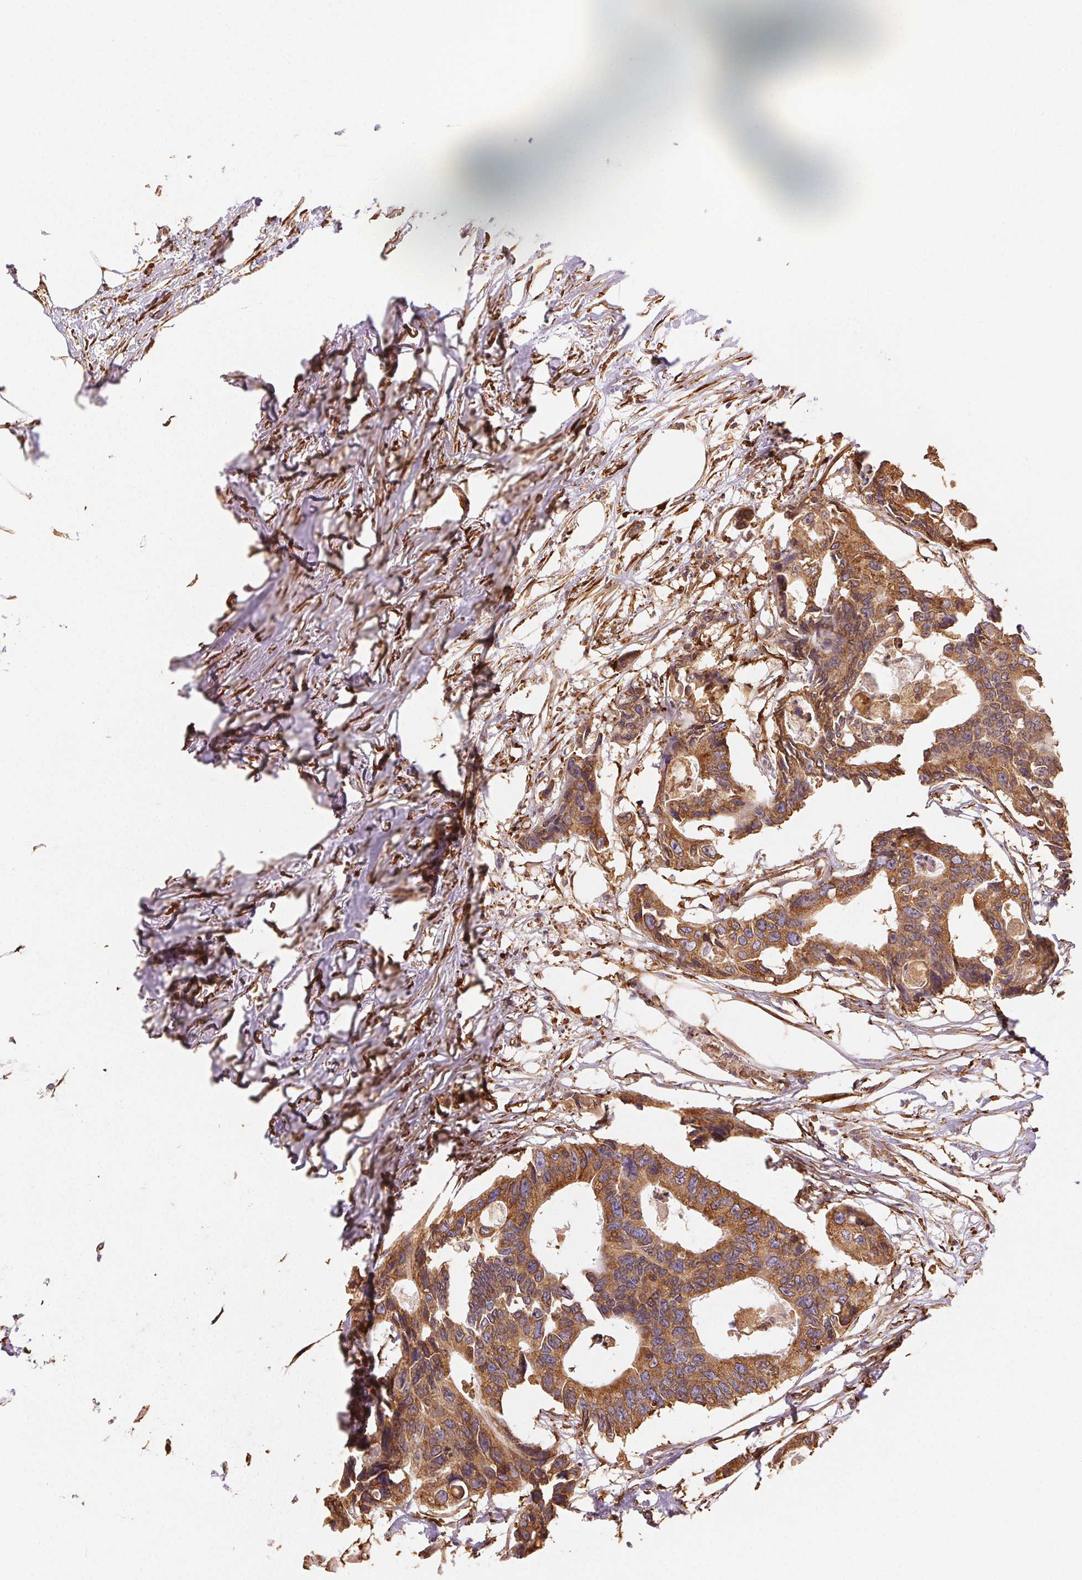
{"staining": {"intensity": "strong", "quantity": ">75%", "location": "cytoplasmic/membranous"}, "tissue": "colorectal cancer", "cell_type": "Tumor cells", "image_type": "cancer", "snomed": [{"axis": "morphology", "description": "Adenocarcinoma, NOS"}, {"axis": "topography", "description": "Rectum"}], "caption": "This photomicrograph demonstrates colorectal cancer (adenocarcinoma) stained with IHC to label a protein in brown. The cytoplasmic/membranous of tumor cells show strong positivity for the protein. Nuclei are counter-stained blue.", "gene": "RCN3", "patient": {"sex": "male", "age": 57}}